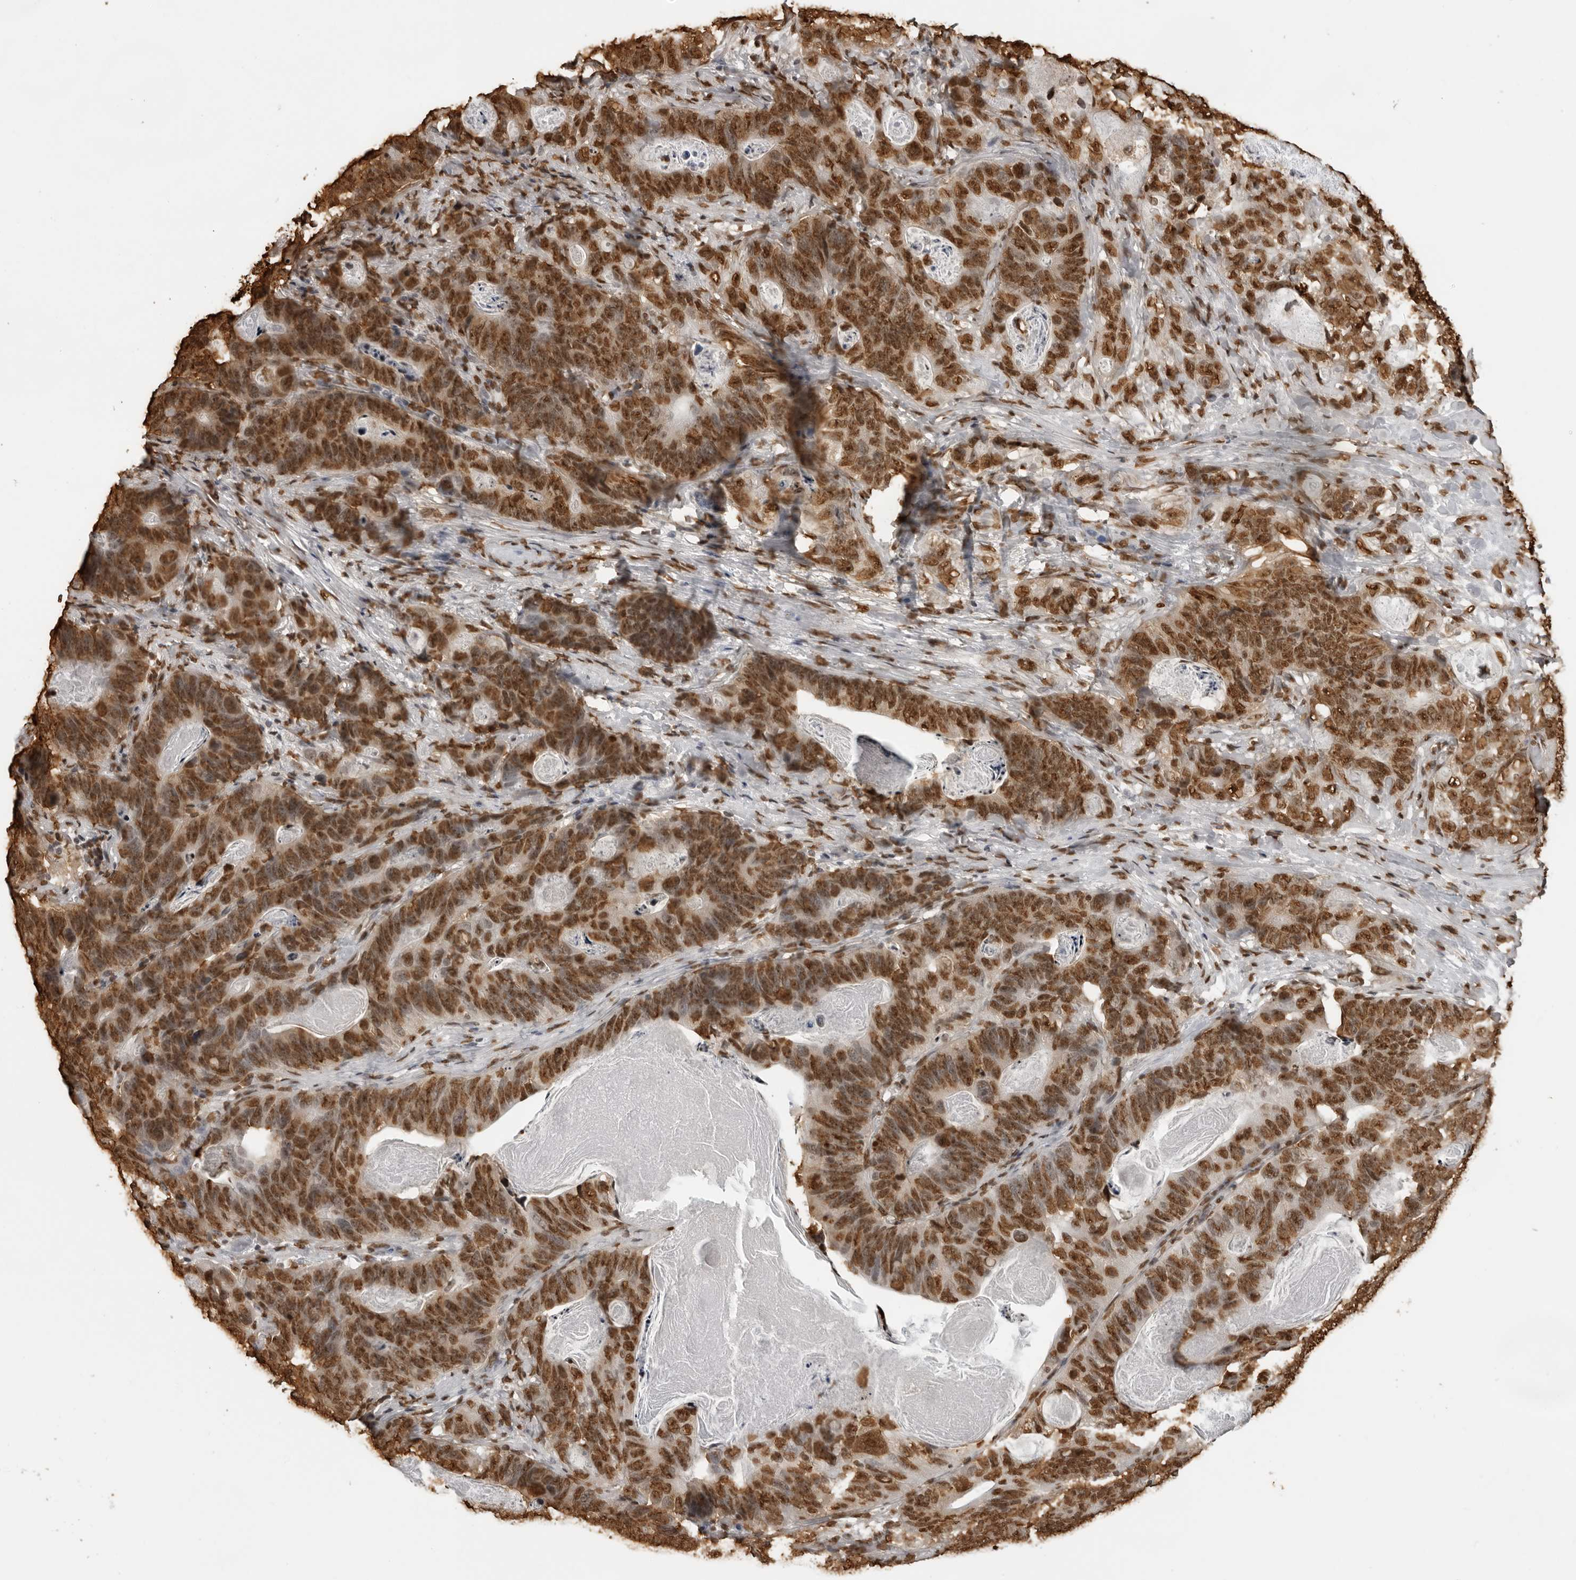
{"staining": {"intensity": "strong", "quantity": ">75%", "location": "nuclear"}, "tissue": "stomach cancer", "cell_type": "Tumor cells", "image_type": "cancer", "snomed": [{"axis": "morphology", "description": "Normal tissue, NOS"}, {"axis": "morphology", "description": "Adenocarcinoma, NOS"}, {"axis": "topography", "description": "Stomach"}], "caption": "High-magnification brightfield microscopy of stomach cancer stained with DAB (brown) and counterstained with hematoxylin (blue). tumor cells exhibit strong nuclear staining is present in about>75% of cells.", "gene": "ZFP91", "patient": {"sex": "female", "age": 89}}